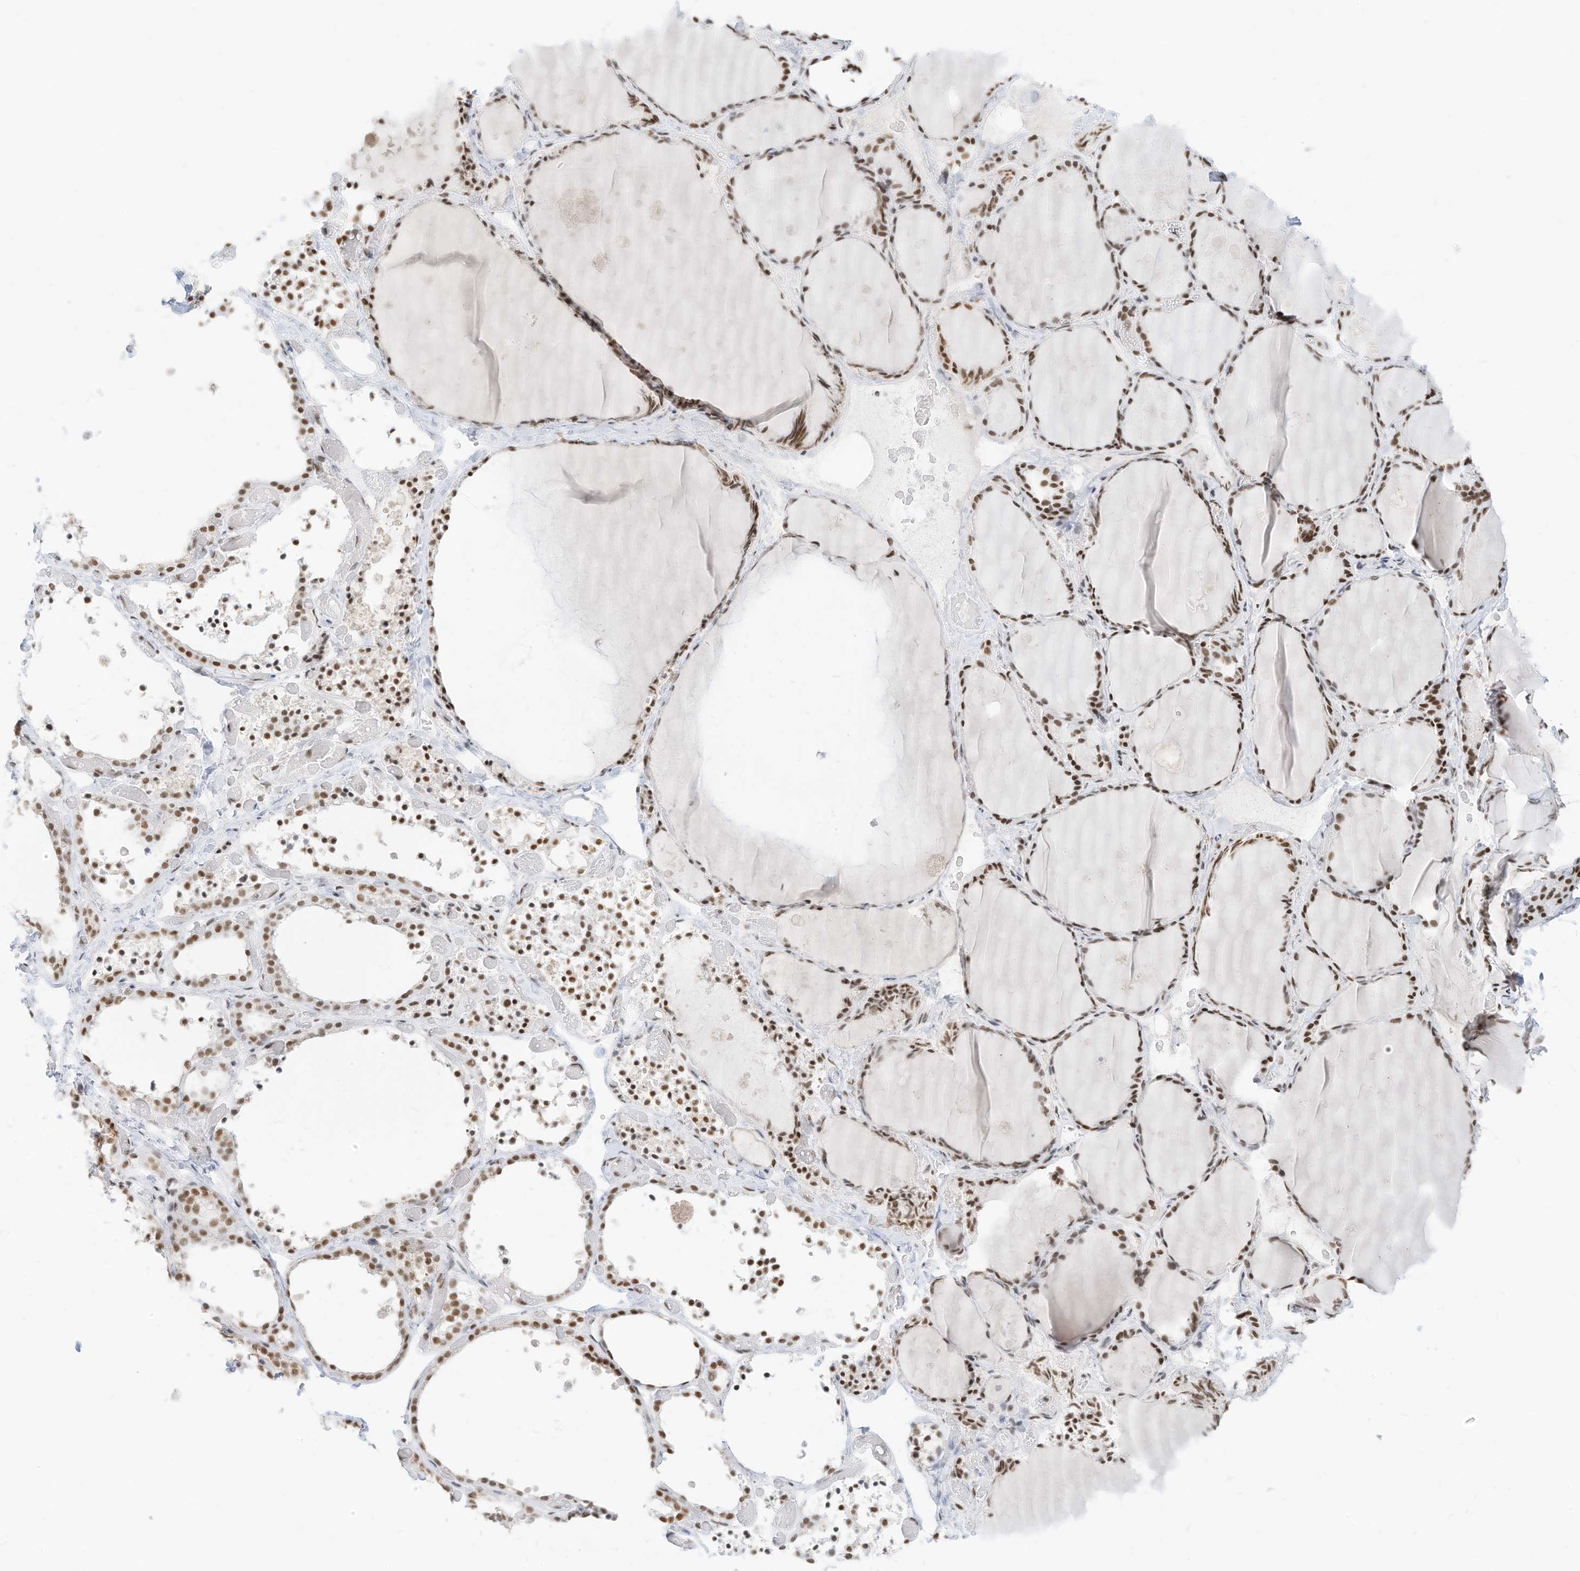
{"staining": {"intensity": "moderate", "quantity": ">75%", "location": "nuclear"}, "tissue": "thyroid gland", "cell_type": "Glandular cells", "image_type": "normal", "snomed": [{"axis": "morphology", "description": "Normal tissue, NOS"}, {"axis": "topography", "description": "Thyroid gland"}], "caption": "Protein staining of normal thyroid gland displays moderate nuclear positivity in approximately >75% of glandular cells. (IHC, brightfield microscopy, high magnification).", "gene": "SMARCA2", "patient": {"sex": "female", "age": 44}}